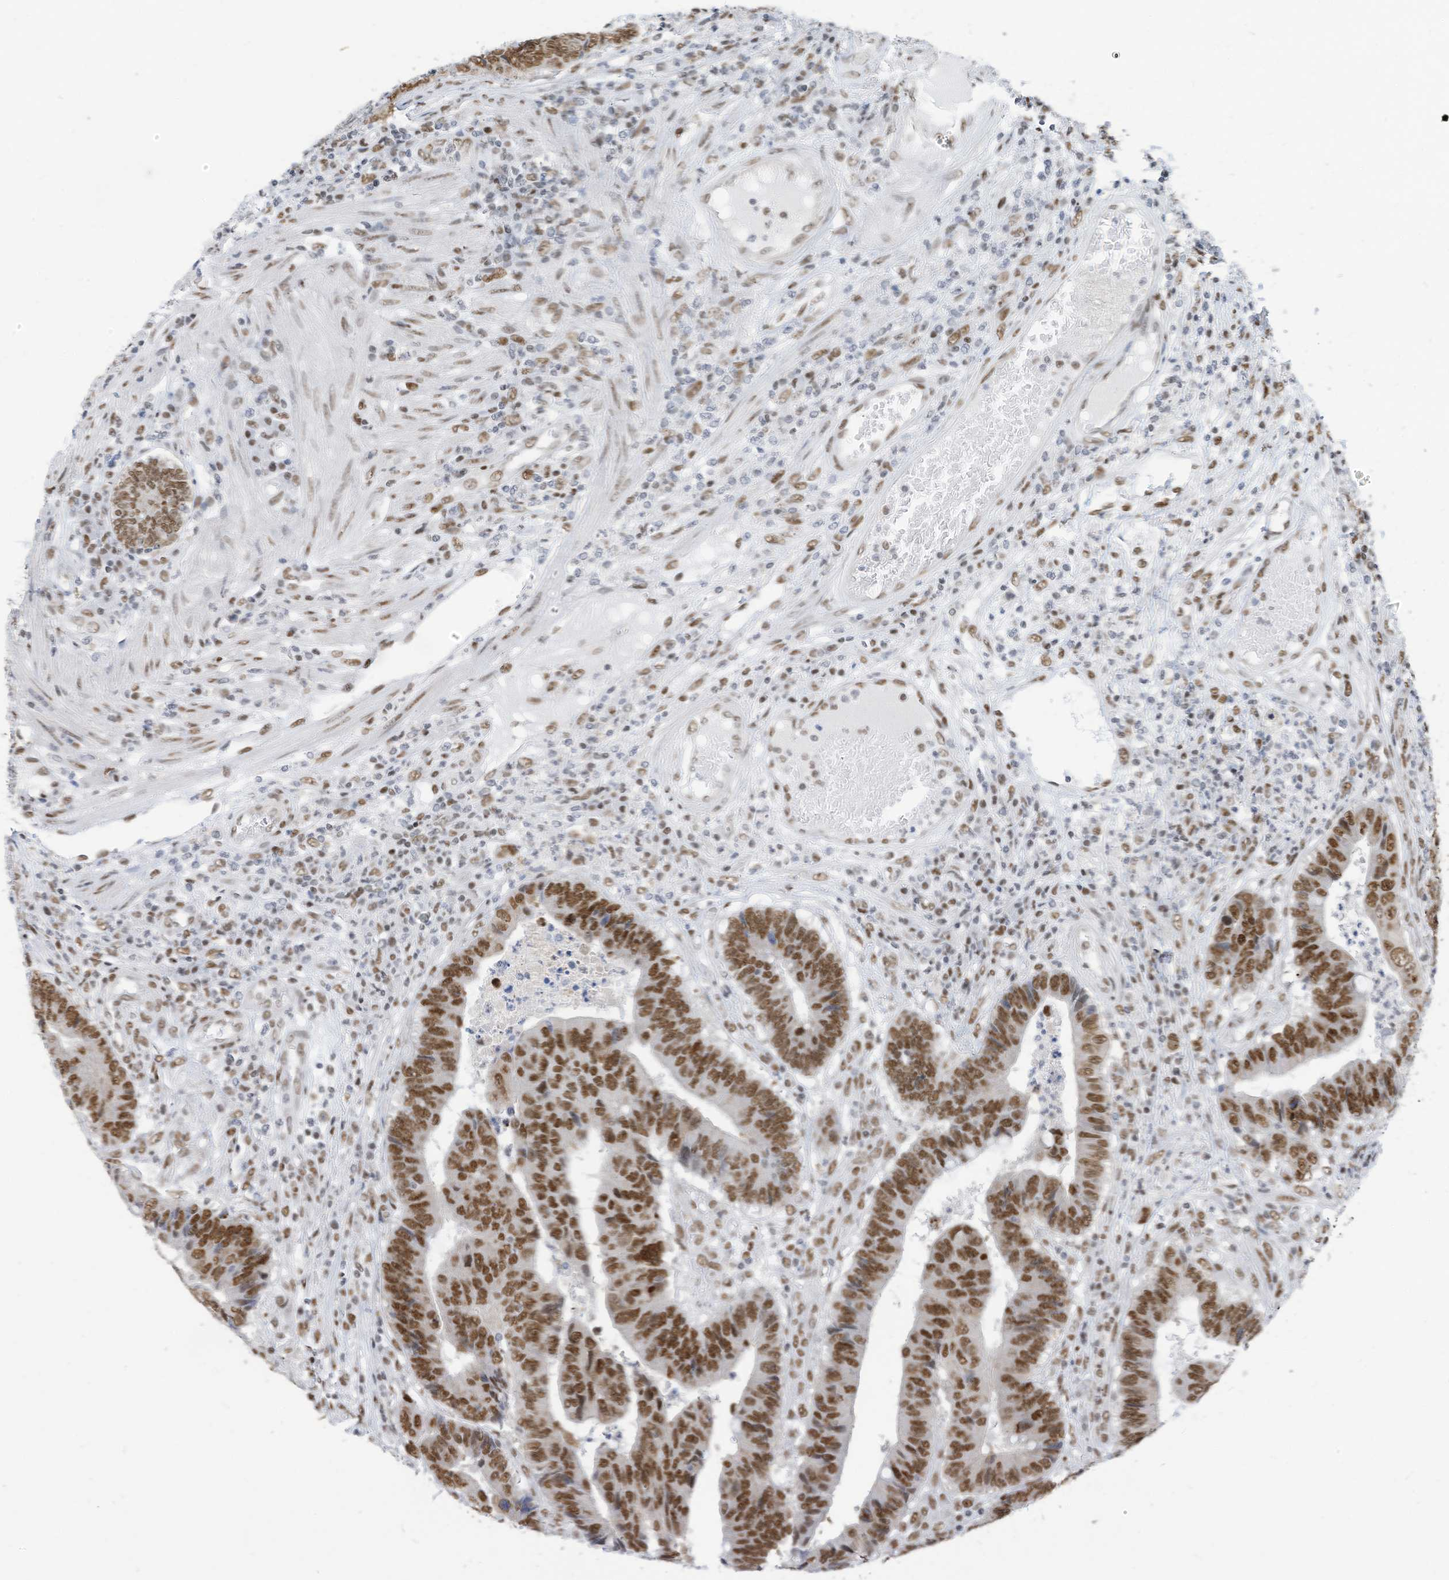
{"staining": {"intensity": "moderate", "quantity": ">75%", "location": "nuclear"}, "tissue": "colorectal cancer", "cell_type": "Tumor cells", "image_type": "cancer", "snomed": [{"axis": "morphology", "description": "Adenocarcinoma, NOS"}, {"axis": "topography", "description": "Rectum"}], "caption": "A high-resolution photomicrograph shows IHC staining of colorectal adenocarcinoma, which demonstrates moderate nuclear expression in about >75% of tumor cells.", "gene": "KHSRP", "patient": {"sex": "male", "age": 84}}